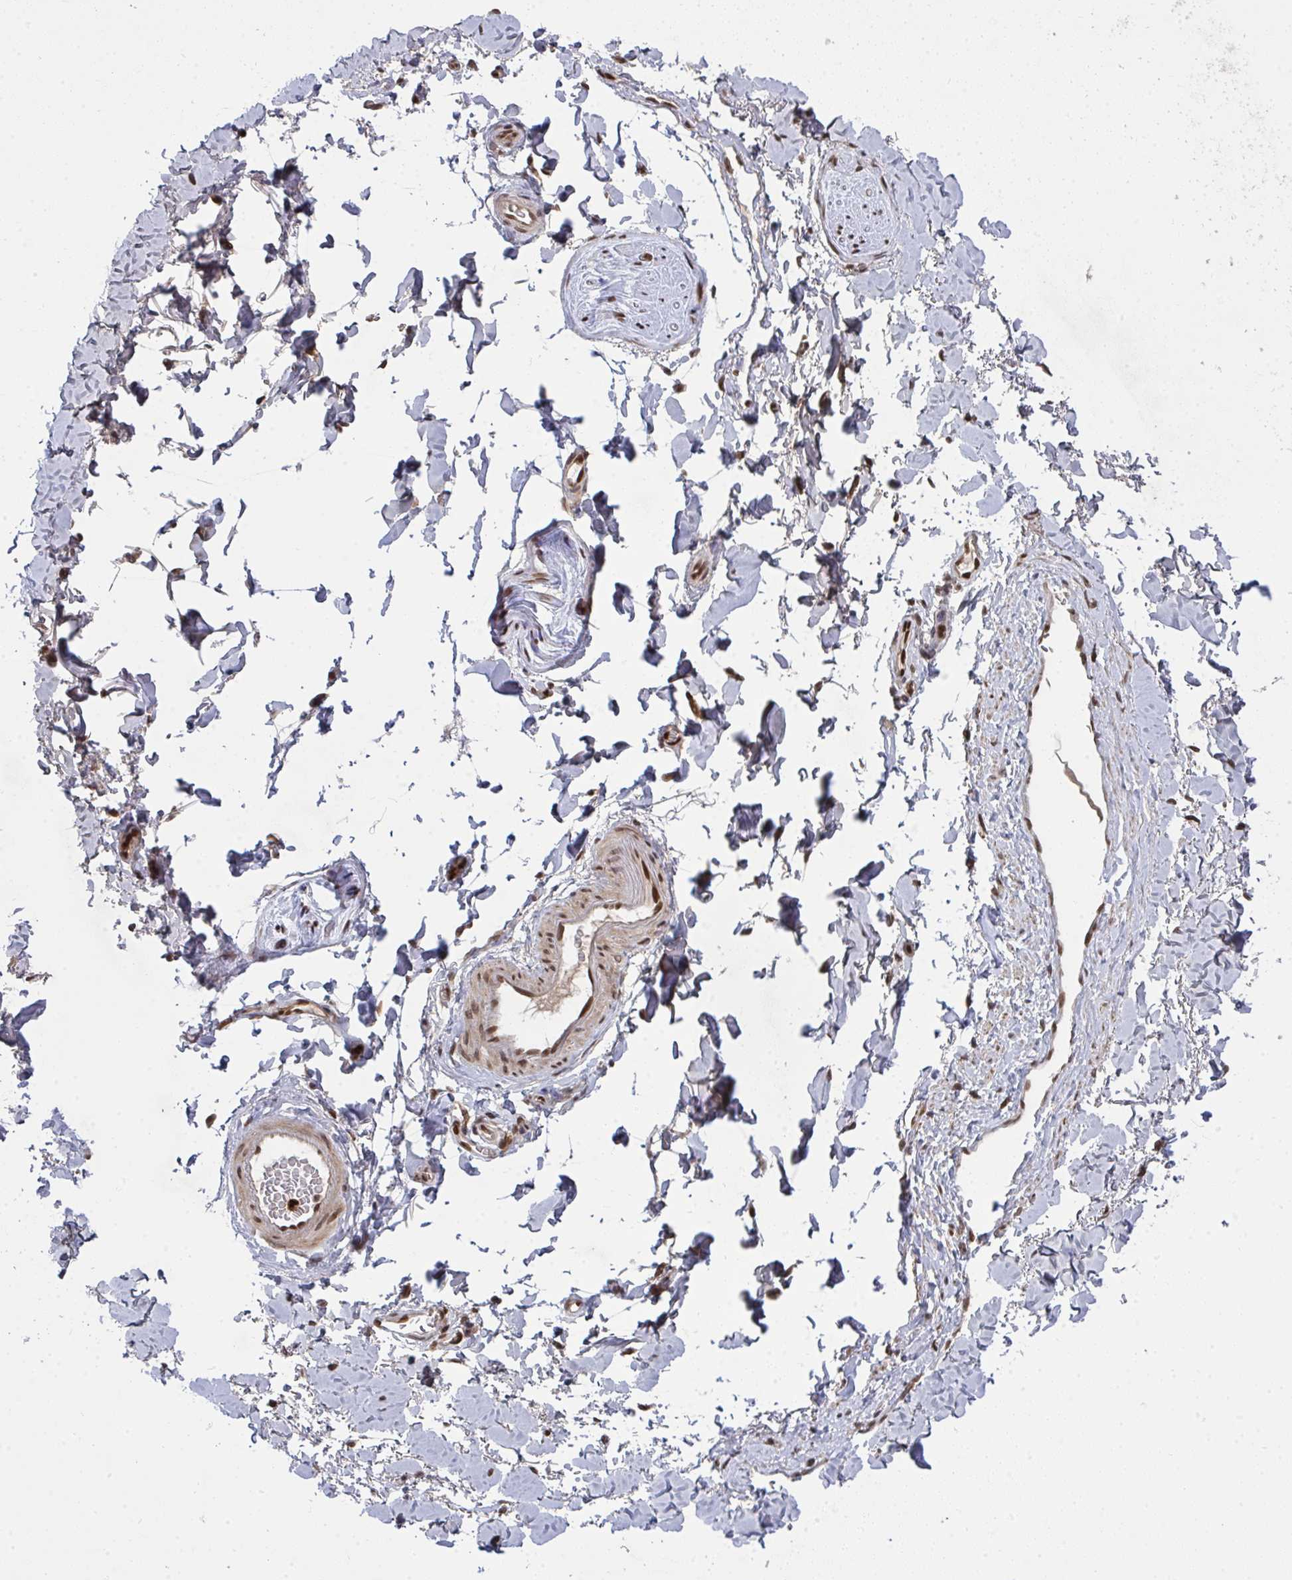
{"staining": {"intensity": "moderate", "quantity": "<25%", "location": "nuclear"}, "tissue": "adipose tissue", "cell_type": "Adipocytes", "image_type": "normal", "snomed": [{"axis": "morphology", "description": "Normal tissue, NOS"}, {"axis": "topography", "description": "Vulva"}, {"axis": "topography", "description": "Peripheral nerve tissue"}], "caption": "Immunohistochemical staining of normal human adipose tissue demonstrates <25% levels of moderate nuclear protein expression in approximately <25% of adipocytes. (Brightfield microscopy of DAB IHC at high magnification).", "gene": "UXT", "patient": {"sex": "female", "age": 66}}